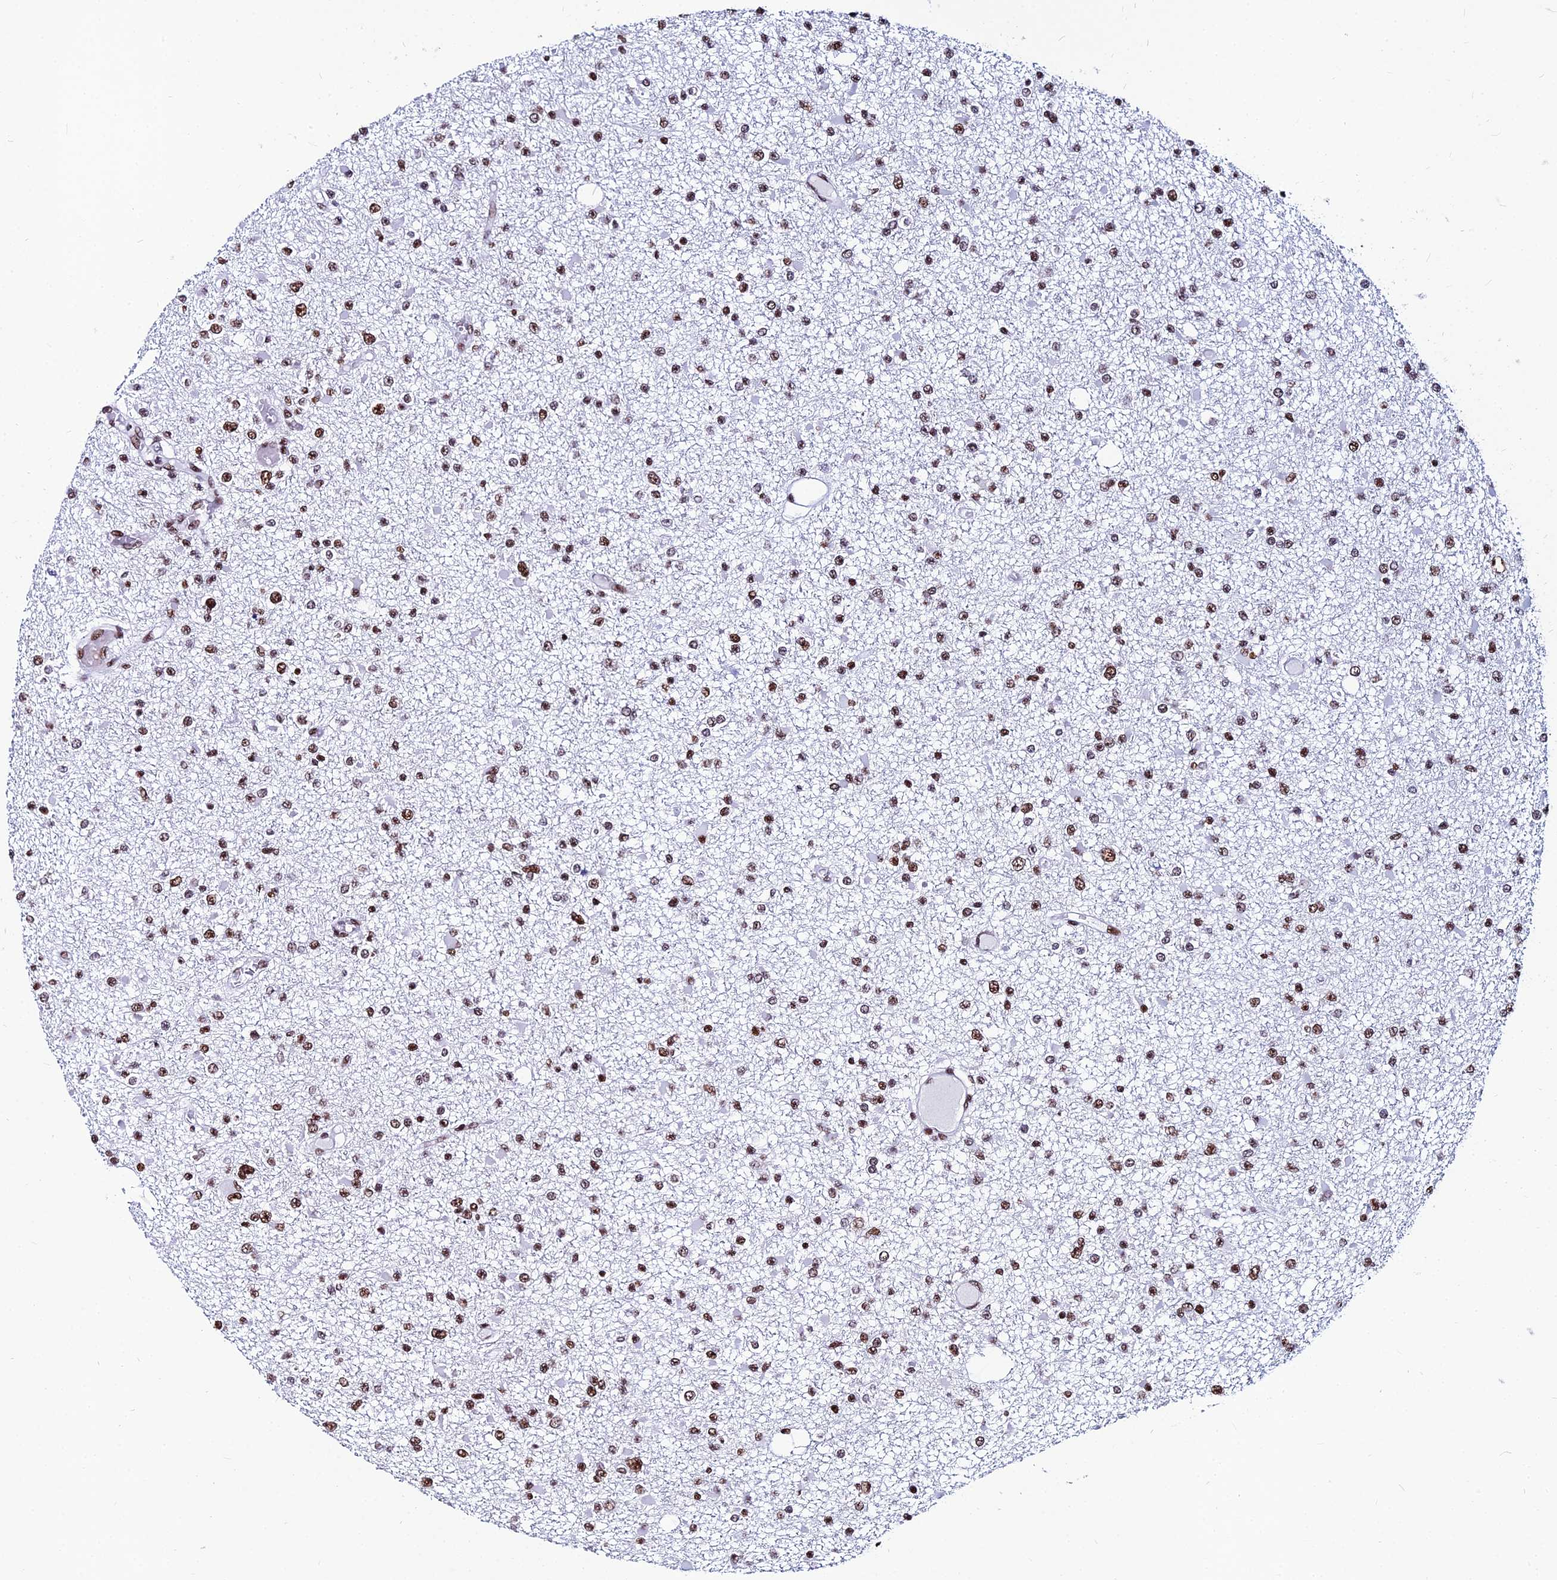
{"staining": {"intensity": "moderate", "quantity": ">75%", "location": "nuclear"}, "tissue": "glioma", "cell_type": "Tumor cells", "image_type": "cancer", "snomed": [{"axis": "morphology", "description": "Glioma, malignant, Low grade"}, {"axis": "topography", "description": "Brain"}], "caption": "Protein staining of glioma tissue shows moderate nuclear staining in approximately >75% of tumor cells. The protein is shown in brown color, while the nuclei are stained blue.", "gene": "HNRNPH1", "patient": {"sex": "female", "age": 22}}